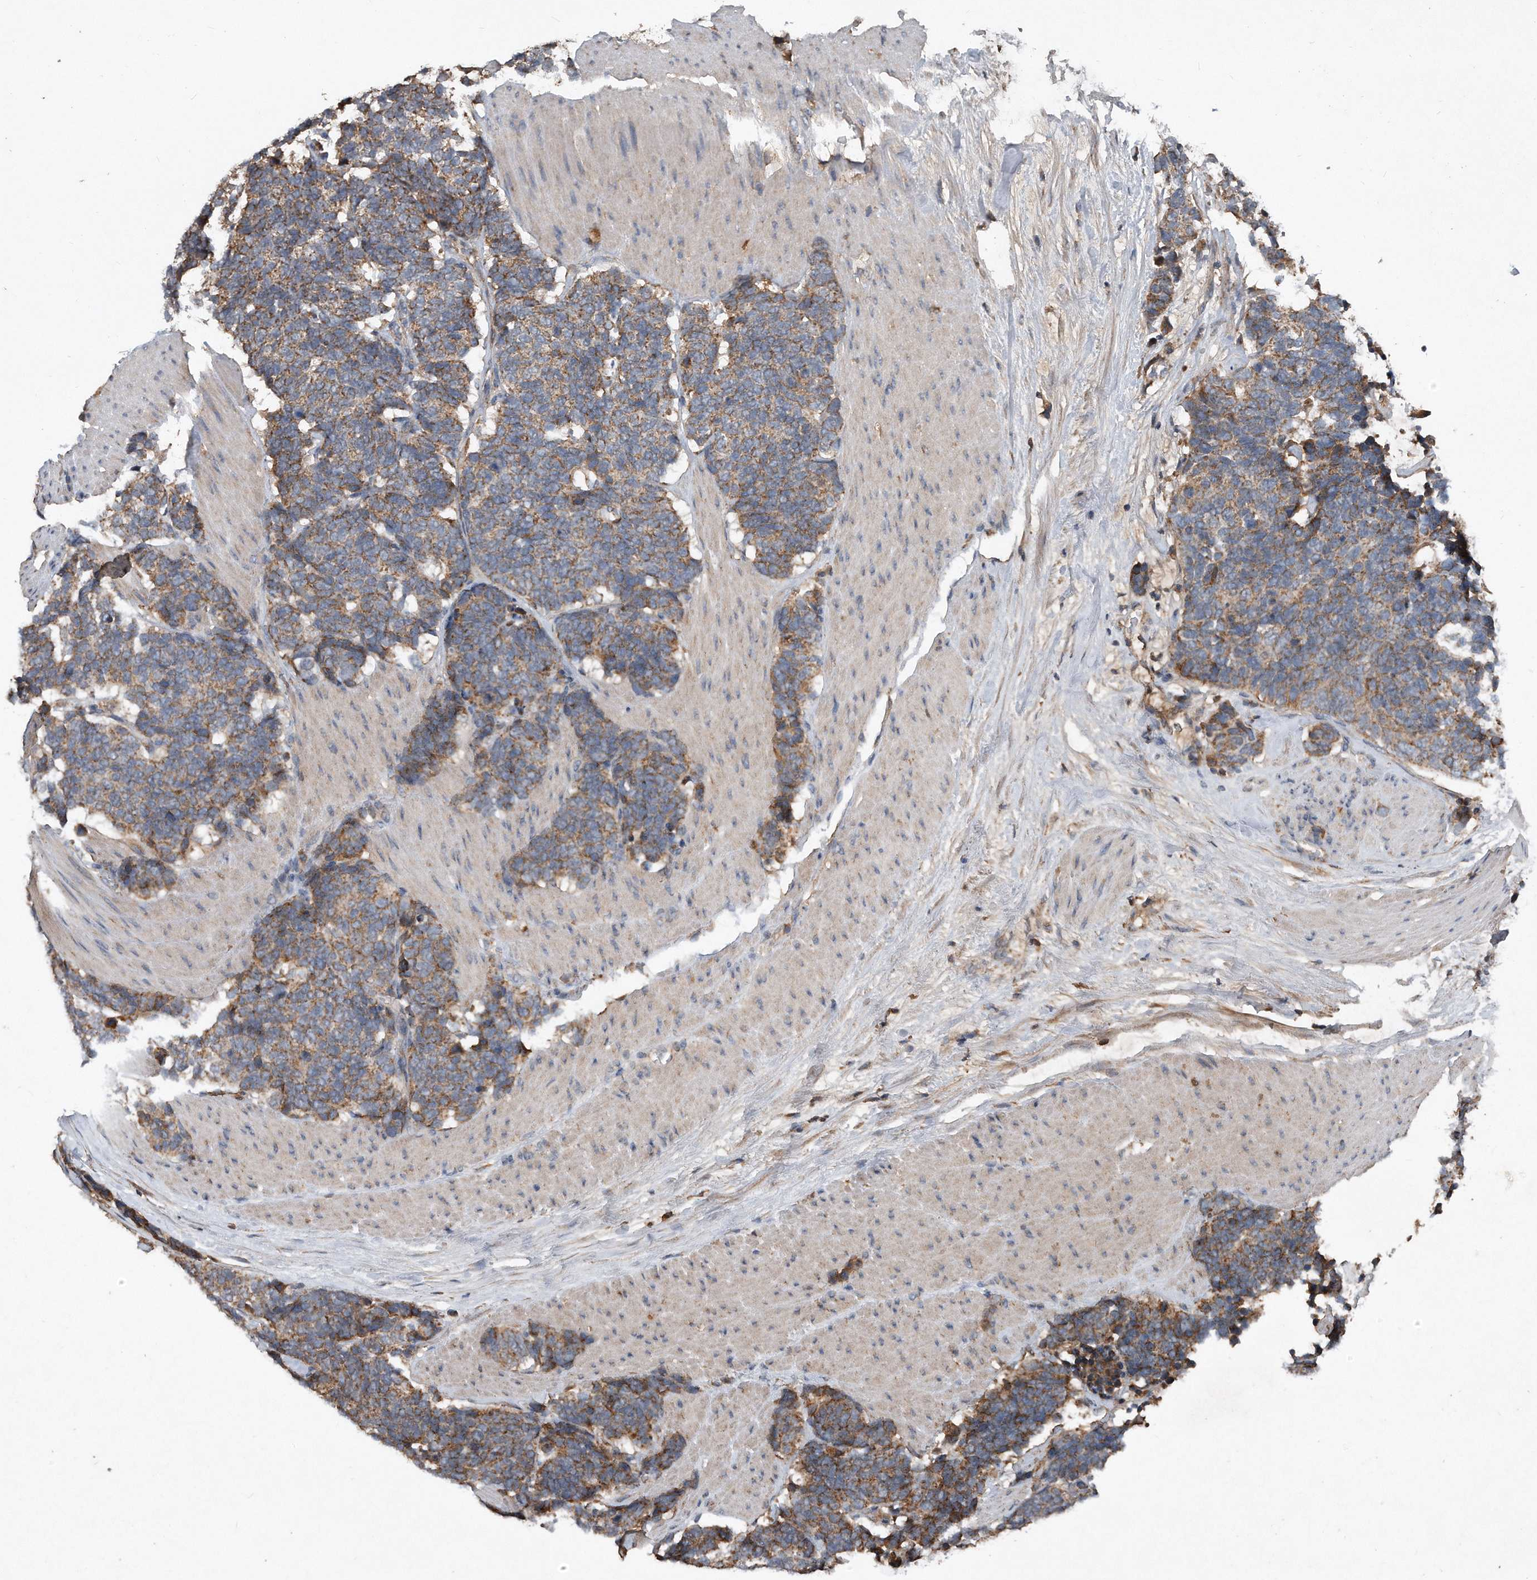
{"staining": {"intensity": "weak", "quantity": ">75%", "location": "cytoplasmic/membranous"}, "tissue": "carcinoid", "cell_type": "Tumor cells", "image_type": "cancer", "snomed": [{"axis": "morphology", "description": "Carcinoma, NOS"}, {"axis": "morphology", "description": "Carcinoid, malignant, NOS"}, {"axis": "topography", "description": "Urinary bladder"}], "caption": "This image exhibits carcinoma stained with immunohistochemistry (IHC) to label a protein in brown. The cytoplasmic/membranous of tumor cells show weak positivity for the protein. Nuclei are counter-stained blue.", "gene": "SDHA", "patient": {"sex": "male", "age": 57}}